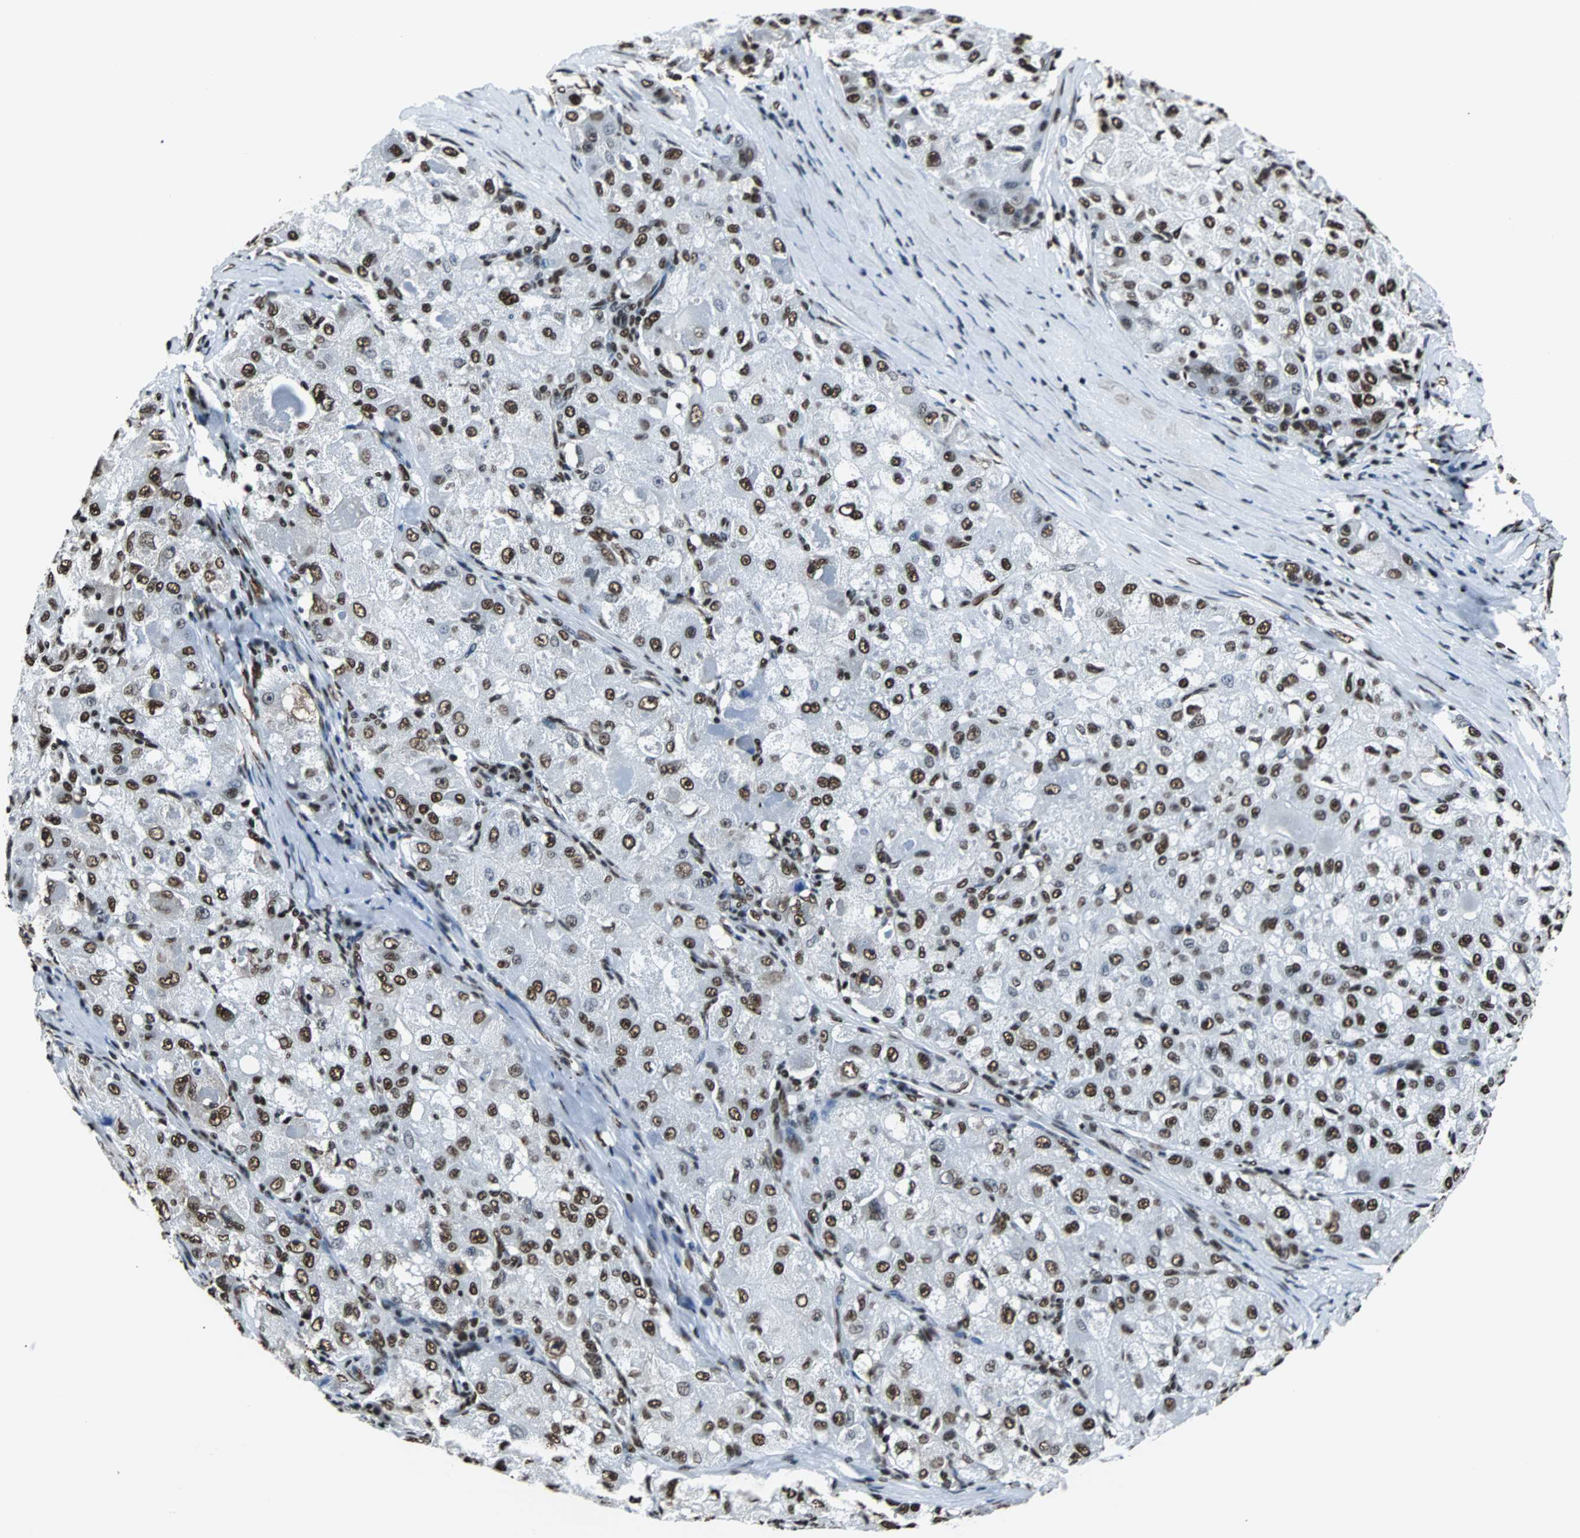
{"staining": {"intensity": "strong", "quantity": ">75%", "location": "nuclear"}, "tissue": "liver cancer", "cell_type": "Tumor cells", "image_type": "cancer", "snomed": [{"axis": "morphology", "description": "Carcinoma, Hepatocellular, NOS"}, {"axis": "topography", "description": "Liver"}], "caption": "Protein staining demonstrates strong nuclear positivity in approximately >75% of tumor cells in hepatocellular carcinoma (liver).", "gene": "FUBP1", "patient": {"sex": "male", "age": 80}}